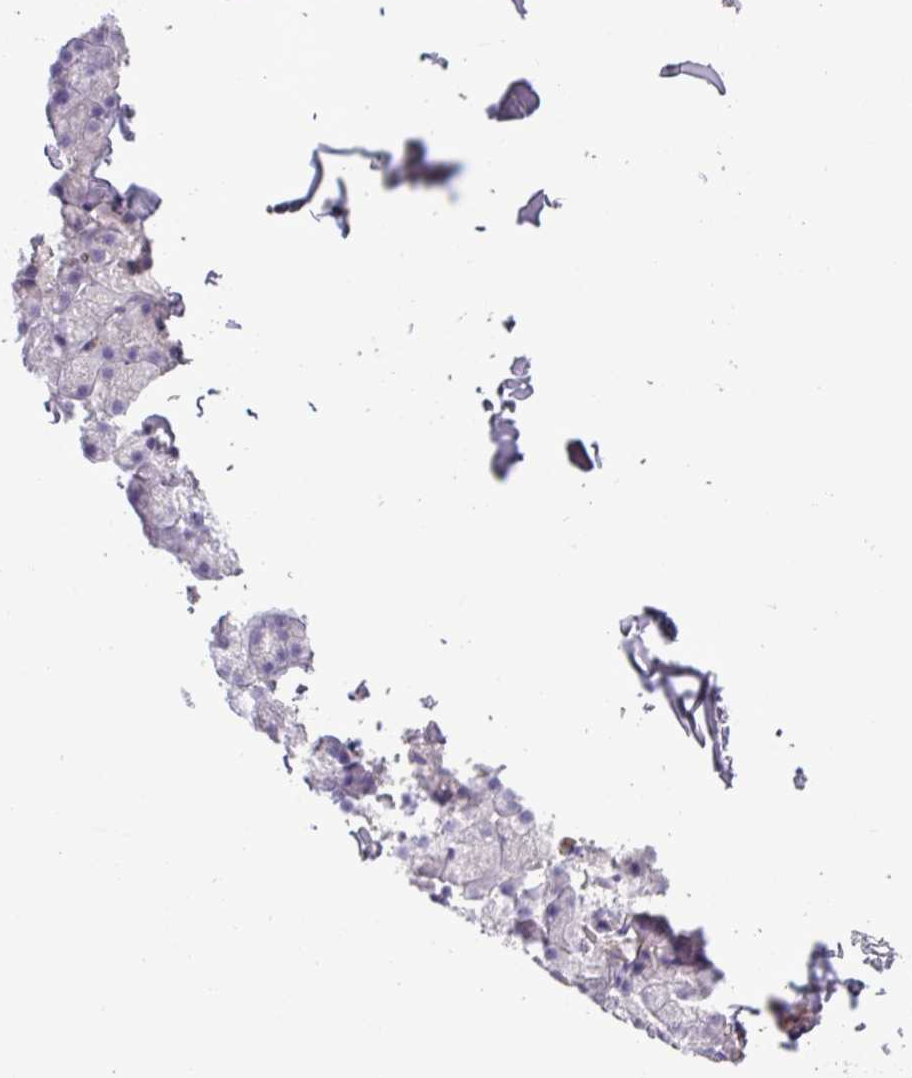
{"staining": {"intensity": "negative", "quantity": "none", "location": "none"}, "tissue": "adipose tissue", "cell_type": "Adipocytes", "image_type": "normal", "snomed": [{"axis": "morphology", "description": "Normal tissue, NOS"}, {"axis": "topography", "description": "Salivary gland"}, {"axis": "topography", "description": "Peripheral nerve tissue"}], "caption": "Micrograph shows no significant protein positivity in adipocytes of normal adipose tissue. (DAB (3,3'-diaminobenzidine) IHC visualized using brightfield microscopy, high magnification).", "gene": "MGAT4B", "patient": {"sex": "male", "age": 38}}